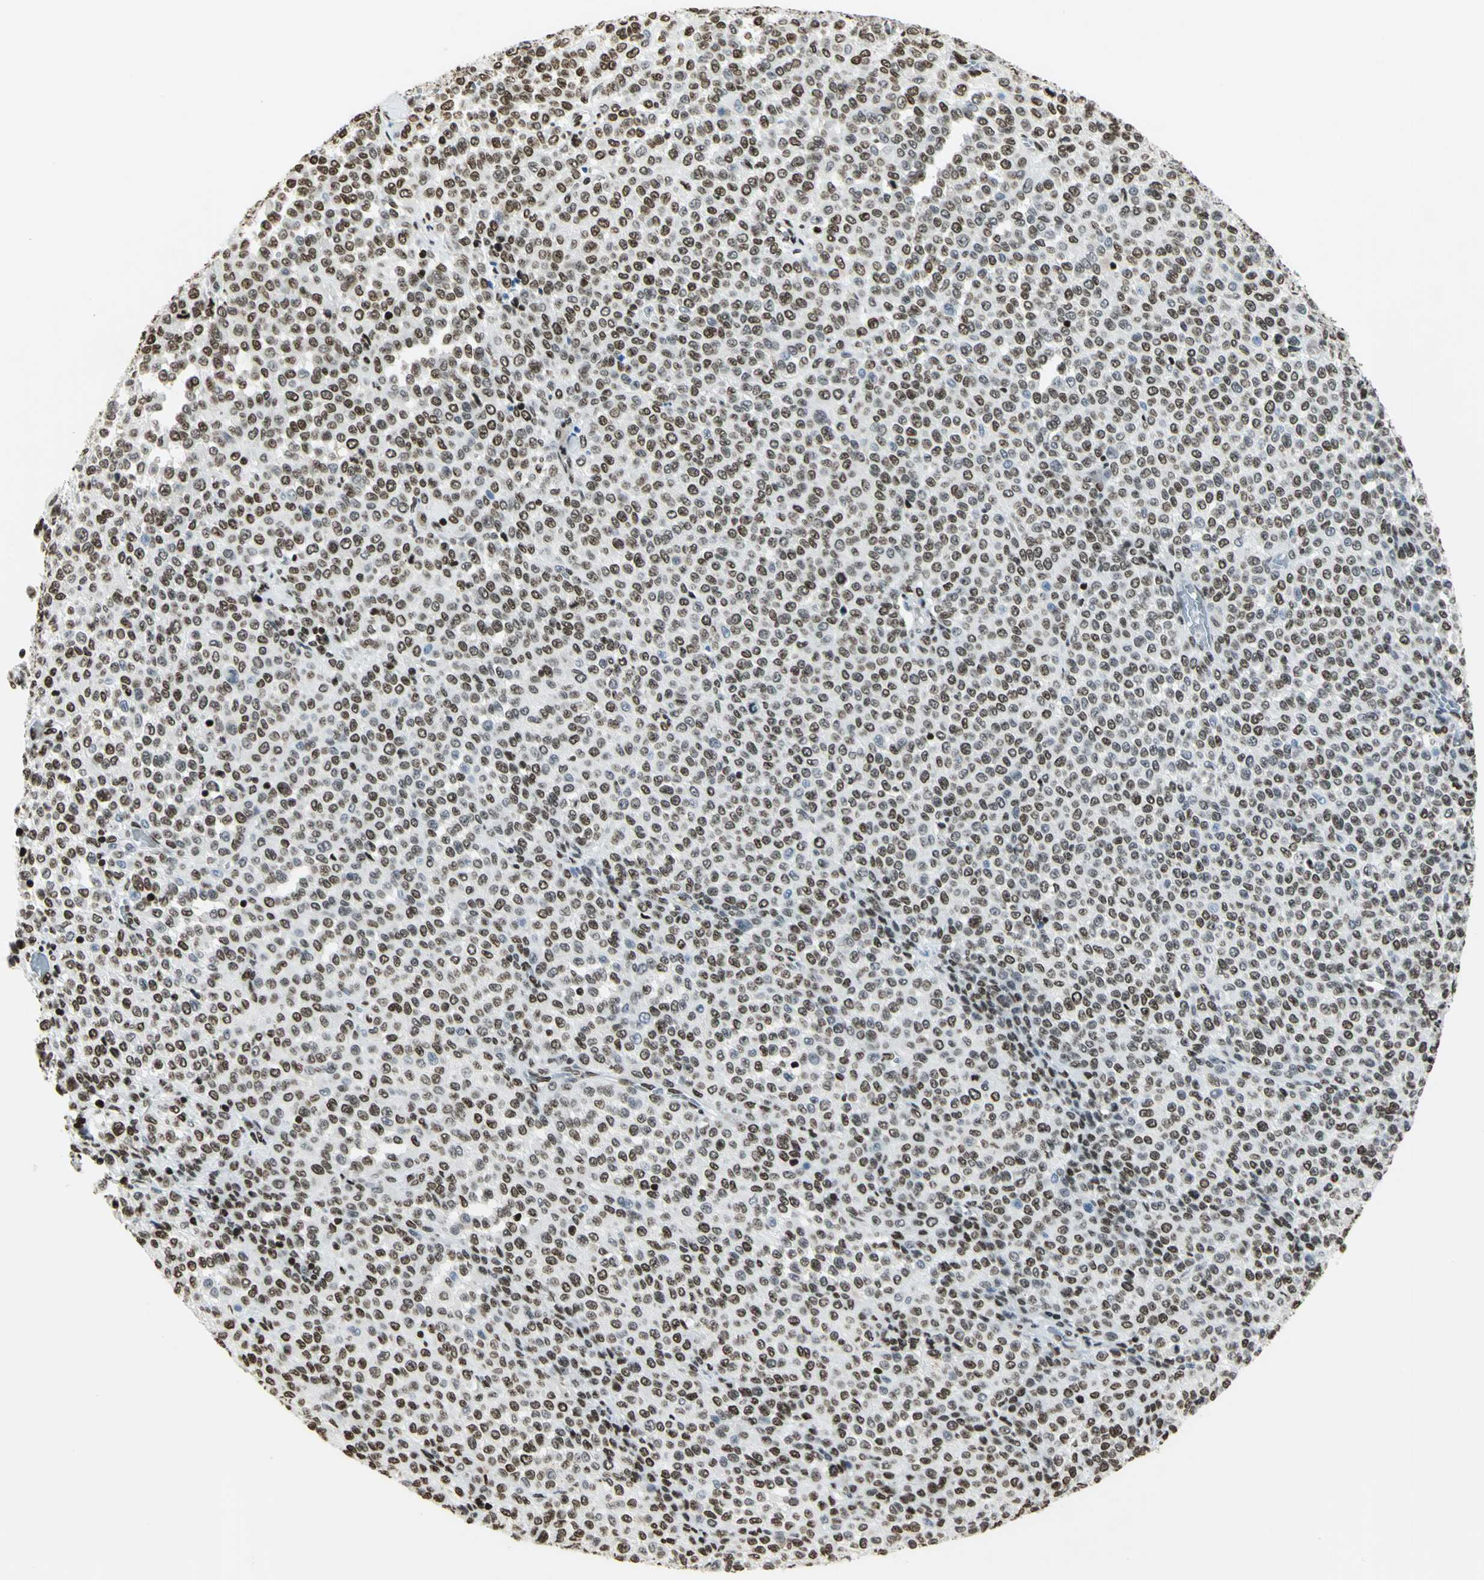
{"staining": {"intensity": "strong", "quantity": ">75%", "location": "nuclear"}, "tissue": "melanoma", "cell_type": "Tumor cells", "image_type": "cancer", "snomed": [{"axis": "morphology", "description": "Malignant melanoma, Metastatic site"}, {"axis": "topography", "description": "Pancreas"}], "caption": "There is high levels of strong nuclear expression in tumor cells of melanoma, as demonstrated by immunohistochemical staining (brown color).", "gene": "HMGB1", "patient": {"sex": "female", "age": 30}}